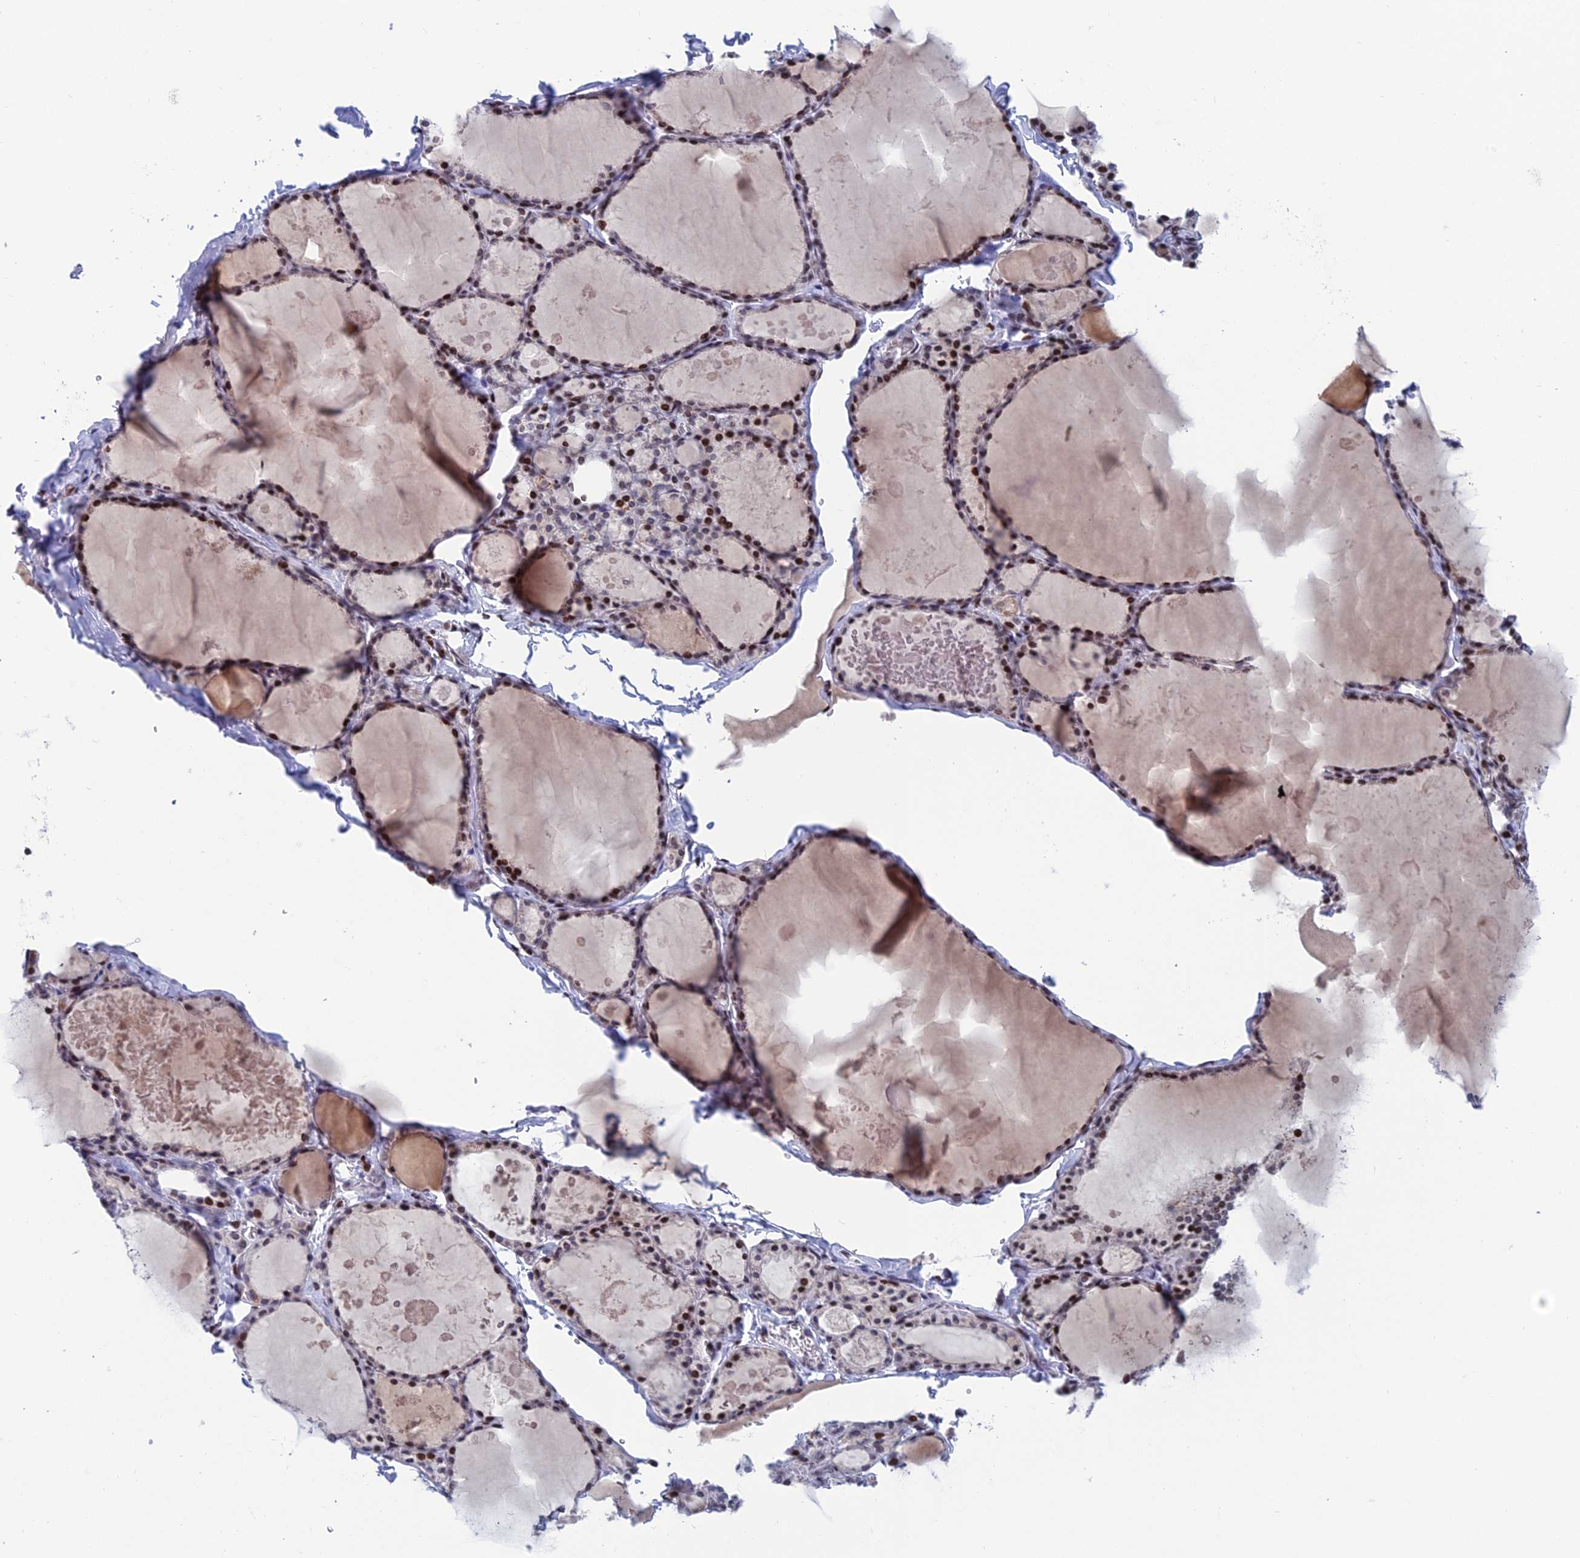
{"staining": {"intensity": "strong", "quantity": "25%-75%", "location": "nuclear"}, "tissue": "thyroid gland", "cell_type": "Glandular cells", "image_type": "normal", "snomed": [{"axis": "morphology", "description": "Normal tissue, NOS"}, {"axis": "topography", "description": "Thyroid gland"}], "caption": "Immunohistochemistry photomicrograph of unremarkable thyroid gland: thyroid gland stained using immunohistochemistry exhibits high levels of strong protein expression localized specifically in the nuclear of glandular cells, appearing as a nuclear brown color.", "gene": "AFF3", "patient": {"sex": "male", "age": 56}}